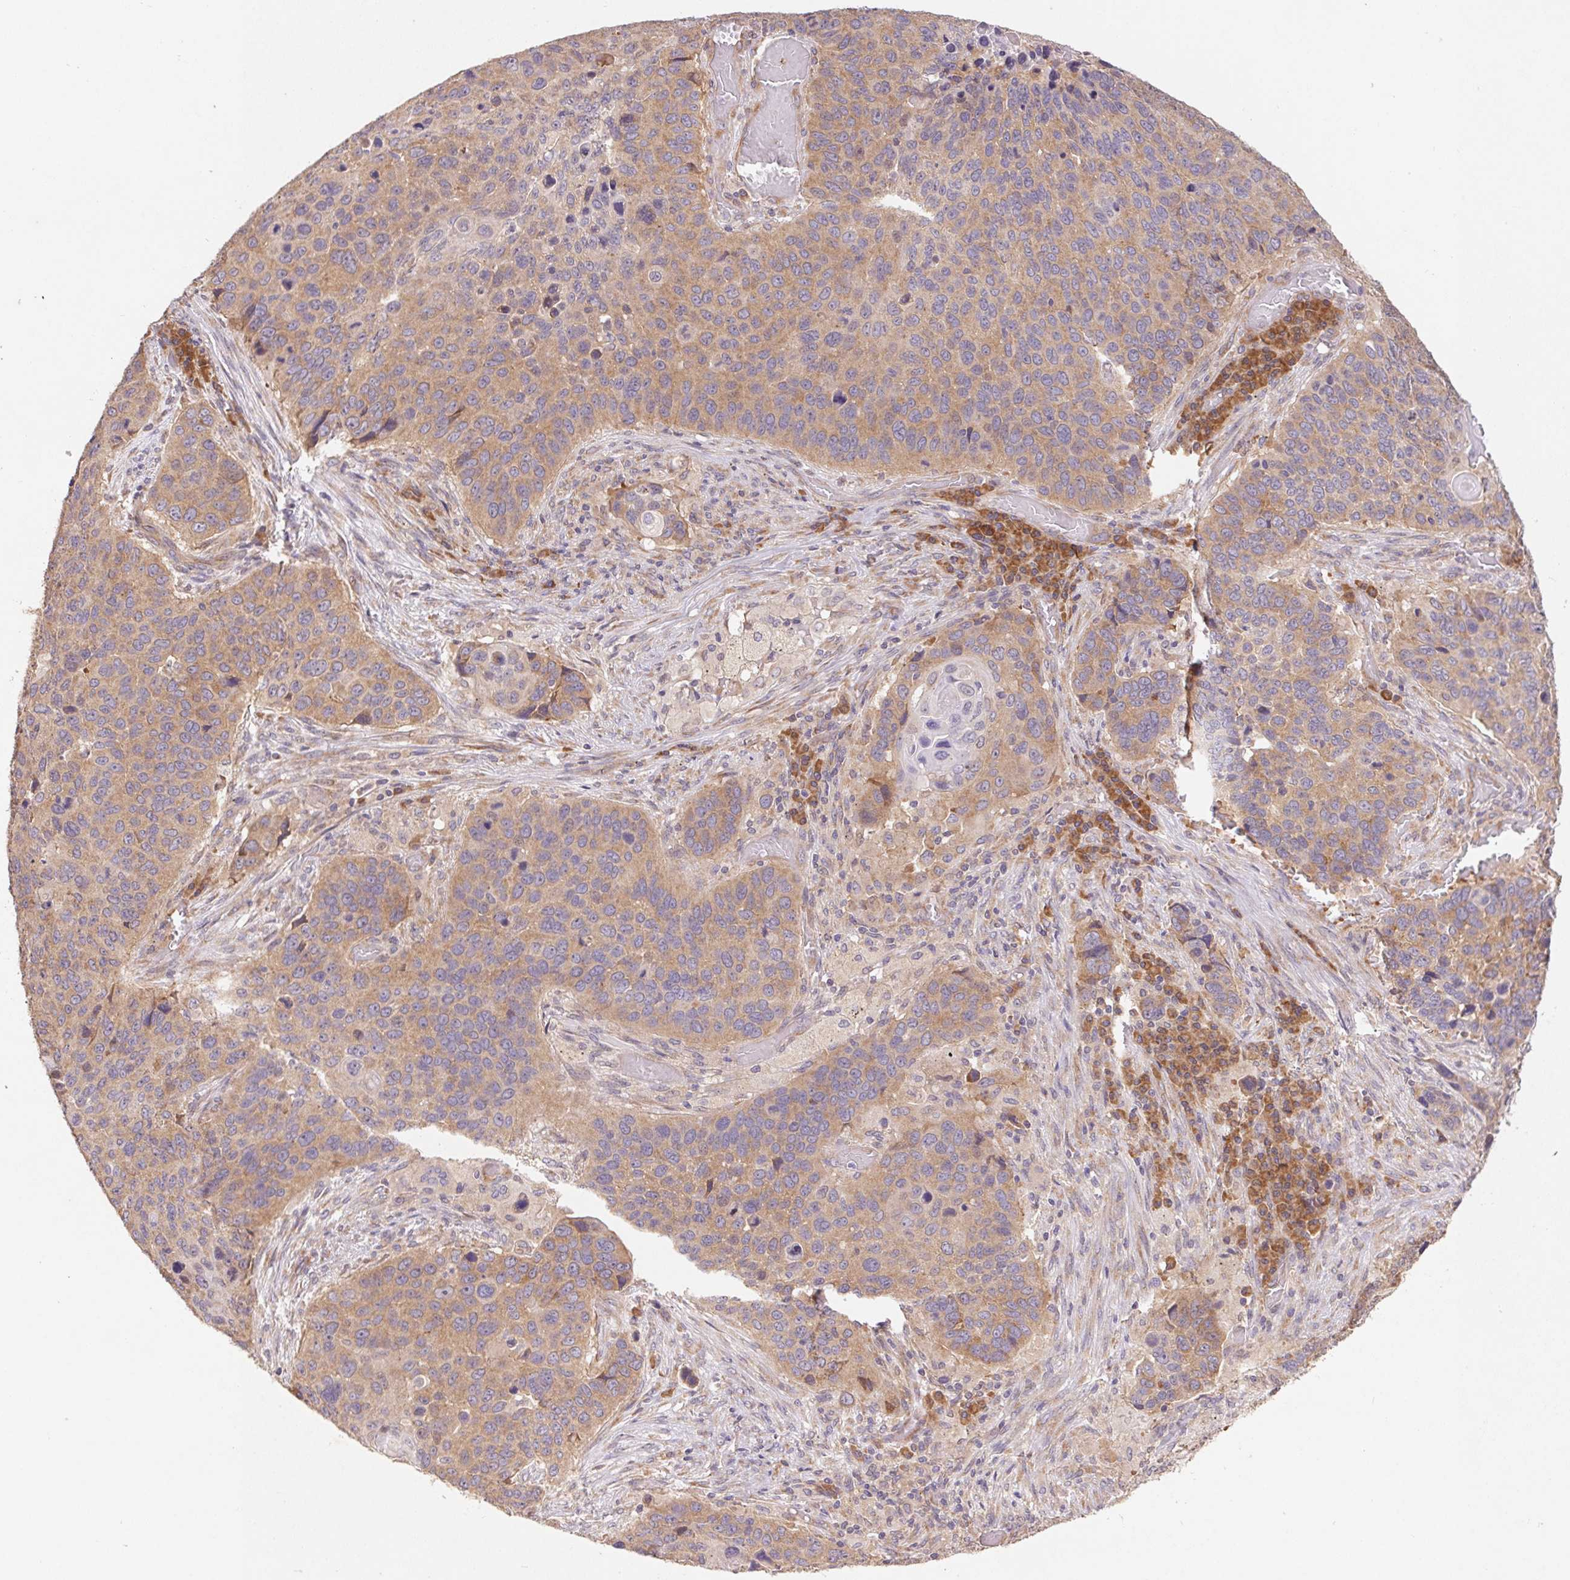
{"staining": {"intensity": "moderate", "quantity": ">75%", "location": "cytoplasmic/membranous"}, "tissue": "lung cancer", "cell_type": "Tumor cells", "image_type": "cancer", "snomed": [{"axis": "morphology", "description": "Squamous cell carcinoma, NOS"}, {"axis": "topography", "description": "Lung"}], "caption": "Human lung cancer (squamous cell carcinoma) stained with a protein marker shows moderate staining in tumor cells.", "gene": "RPL27A", "patient": {"sex": "male", "age": 68}}